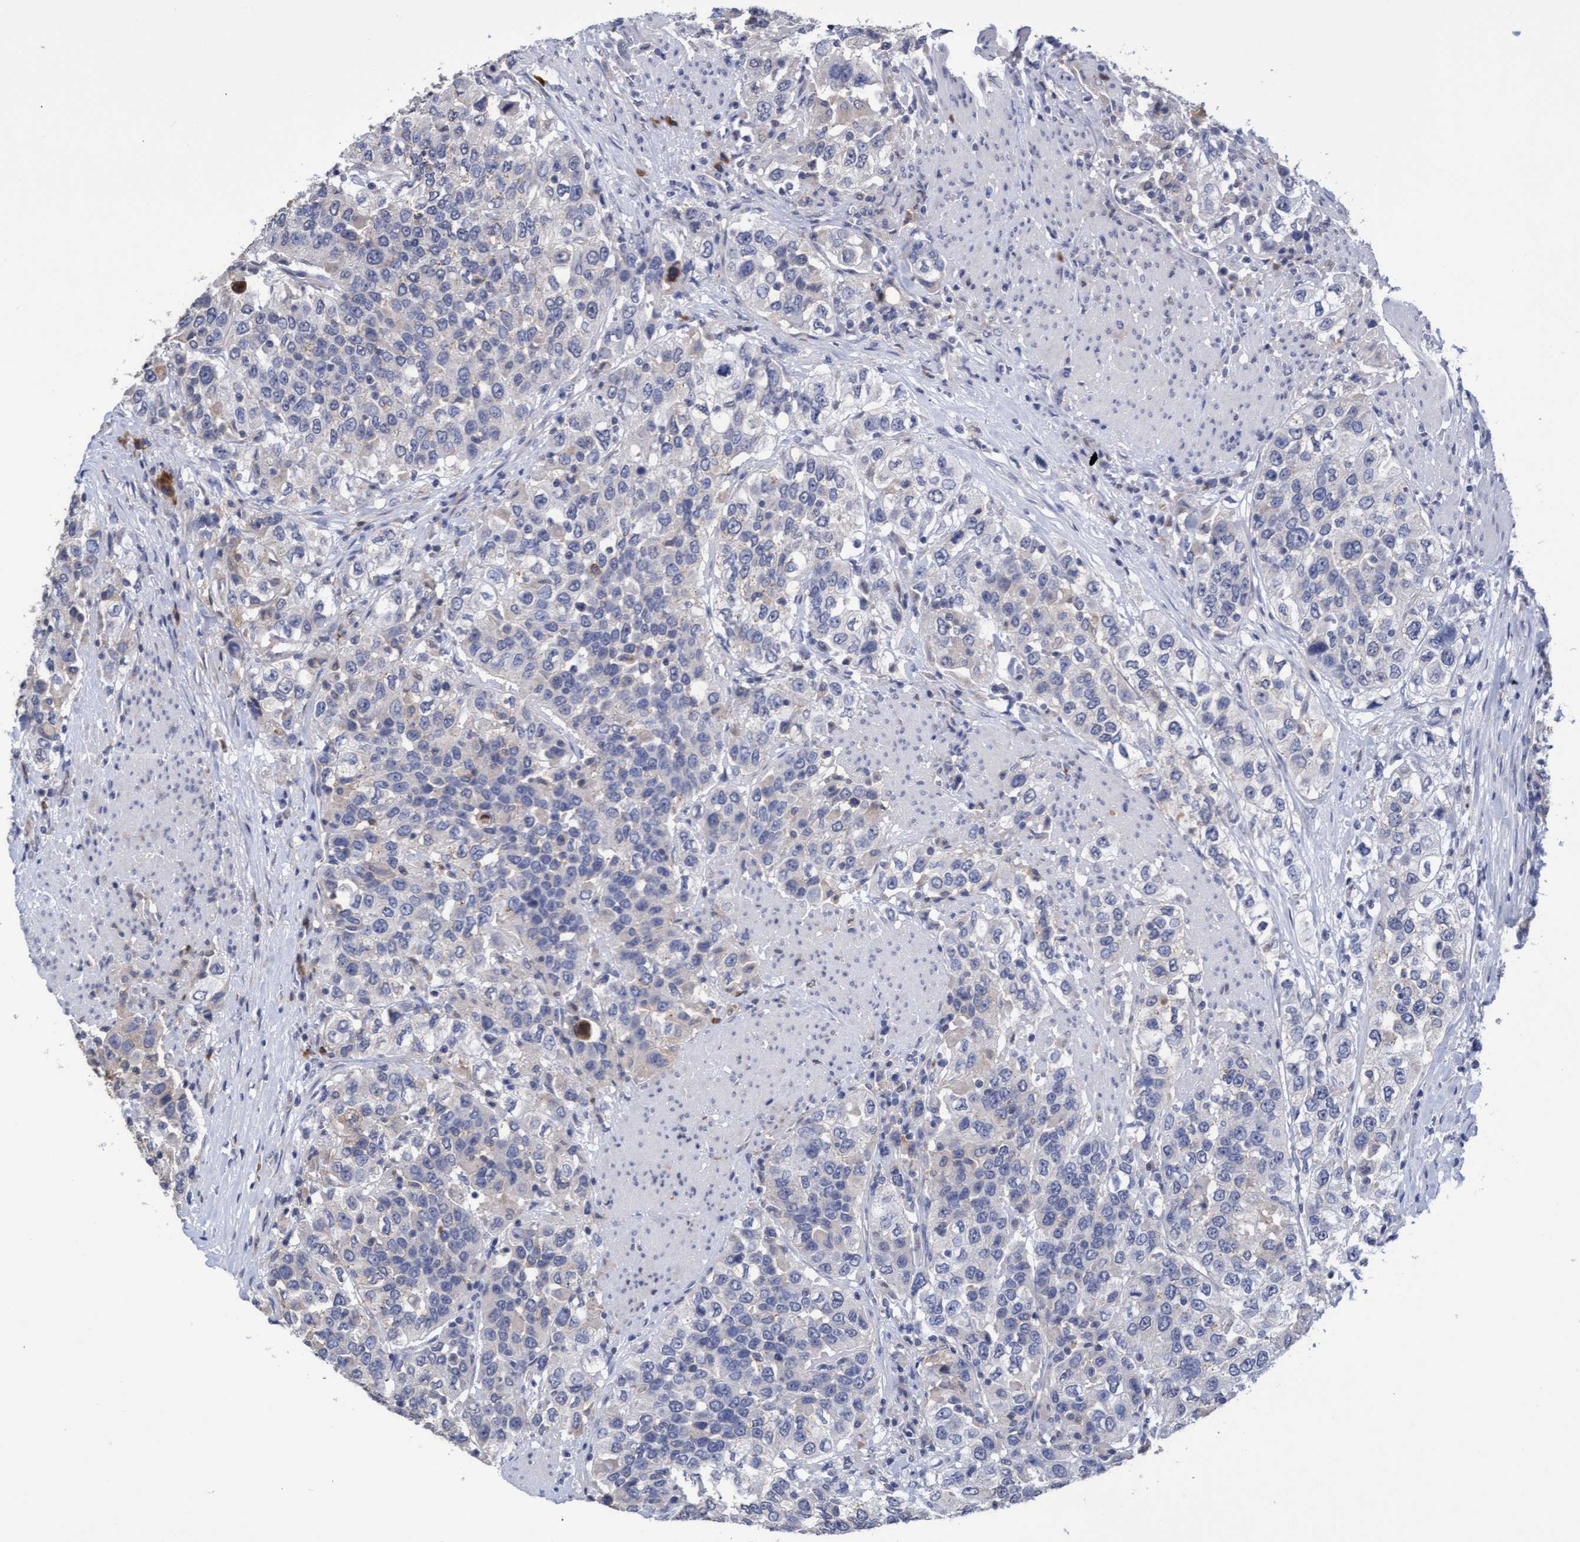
{"staining": {"intensity": "negative", "quantity": "none", "location": "none"}, "tissue": "urothelial cancer", "cell_type": "Tumor cells", "image_type": "cancer", "snomed": [{"axis": "morphology", "description": "Urothelial carcinoma, High grade"}, {"axis": "topography", "description": "Urinary bladder"}], "caption": "Human urothelial cancer stained for a protein using immunohistochemistry (IHC) displays no staining in tumor cells.", "gene": "GPR39", "patient": {"sex": "female", "age": 80}}